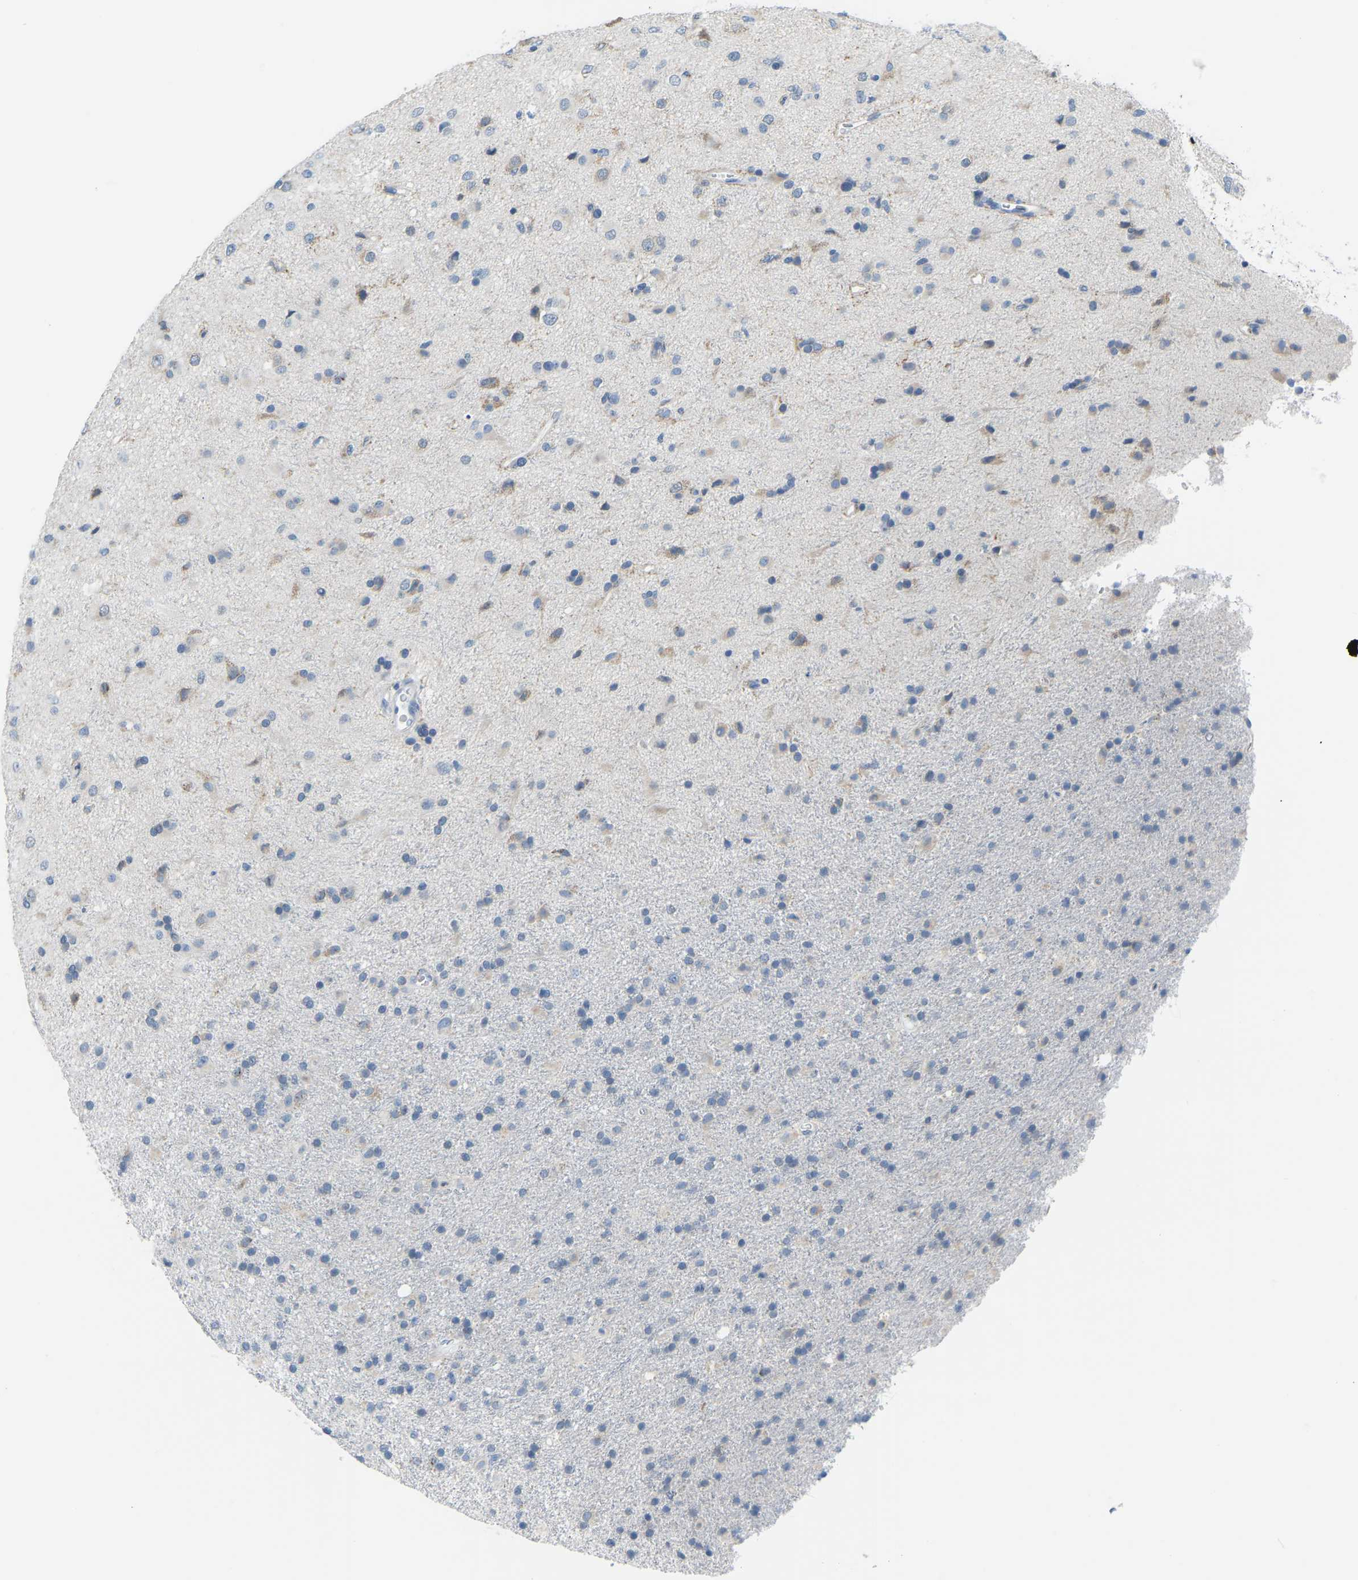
{"staining": {"intensity": "moderate", "quantity": "<25%", "location": "cytoplasmic/membranous"}, "tissue": "glioma", "cell_type": "Tumor cells", "image_type": "cancer", "snomed": [{"axis": "morphology", "description": "Glioma, malignant, Low grade"}, {"axis": "topography", "description": "Brain"}], "caption": "Glioma stained for a protein exhibits moderate cytoplasmic/membranous positivity in tumor cells.", "gene": "VRK1", "patient": {"sex": "male", "age": 65}}